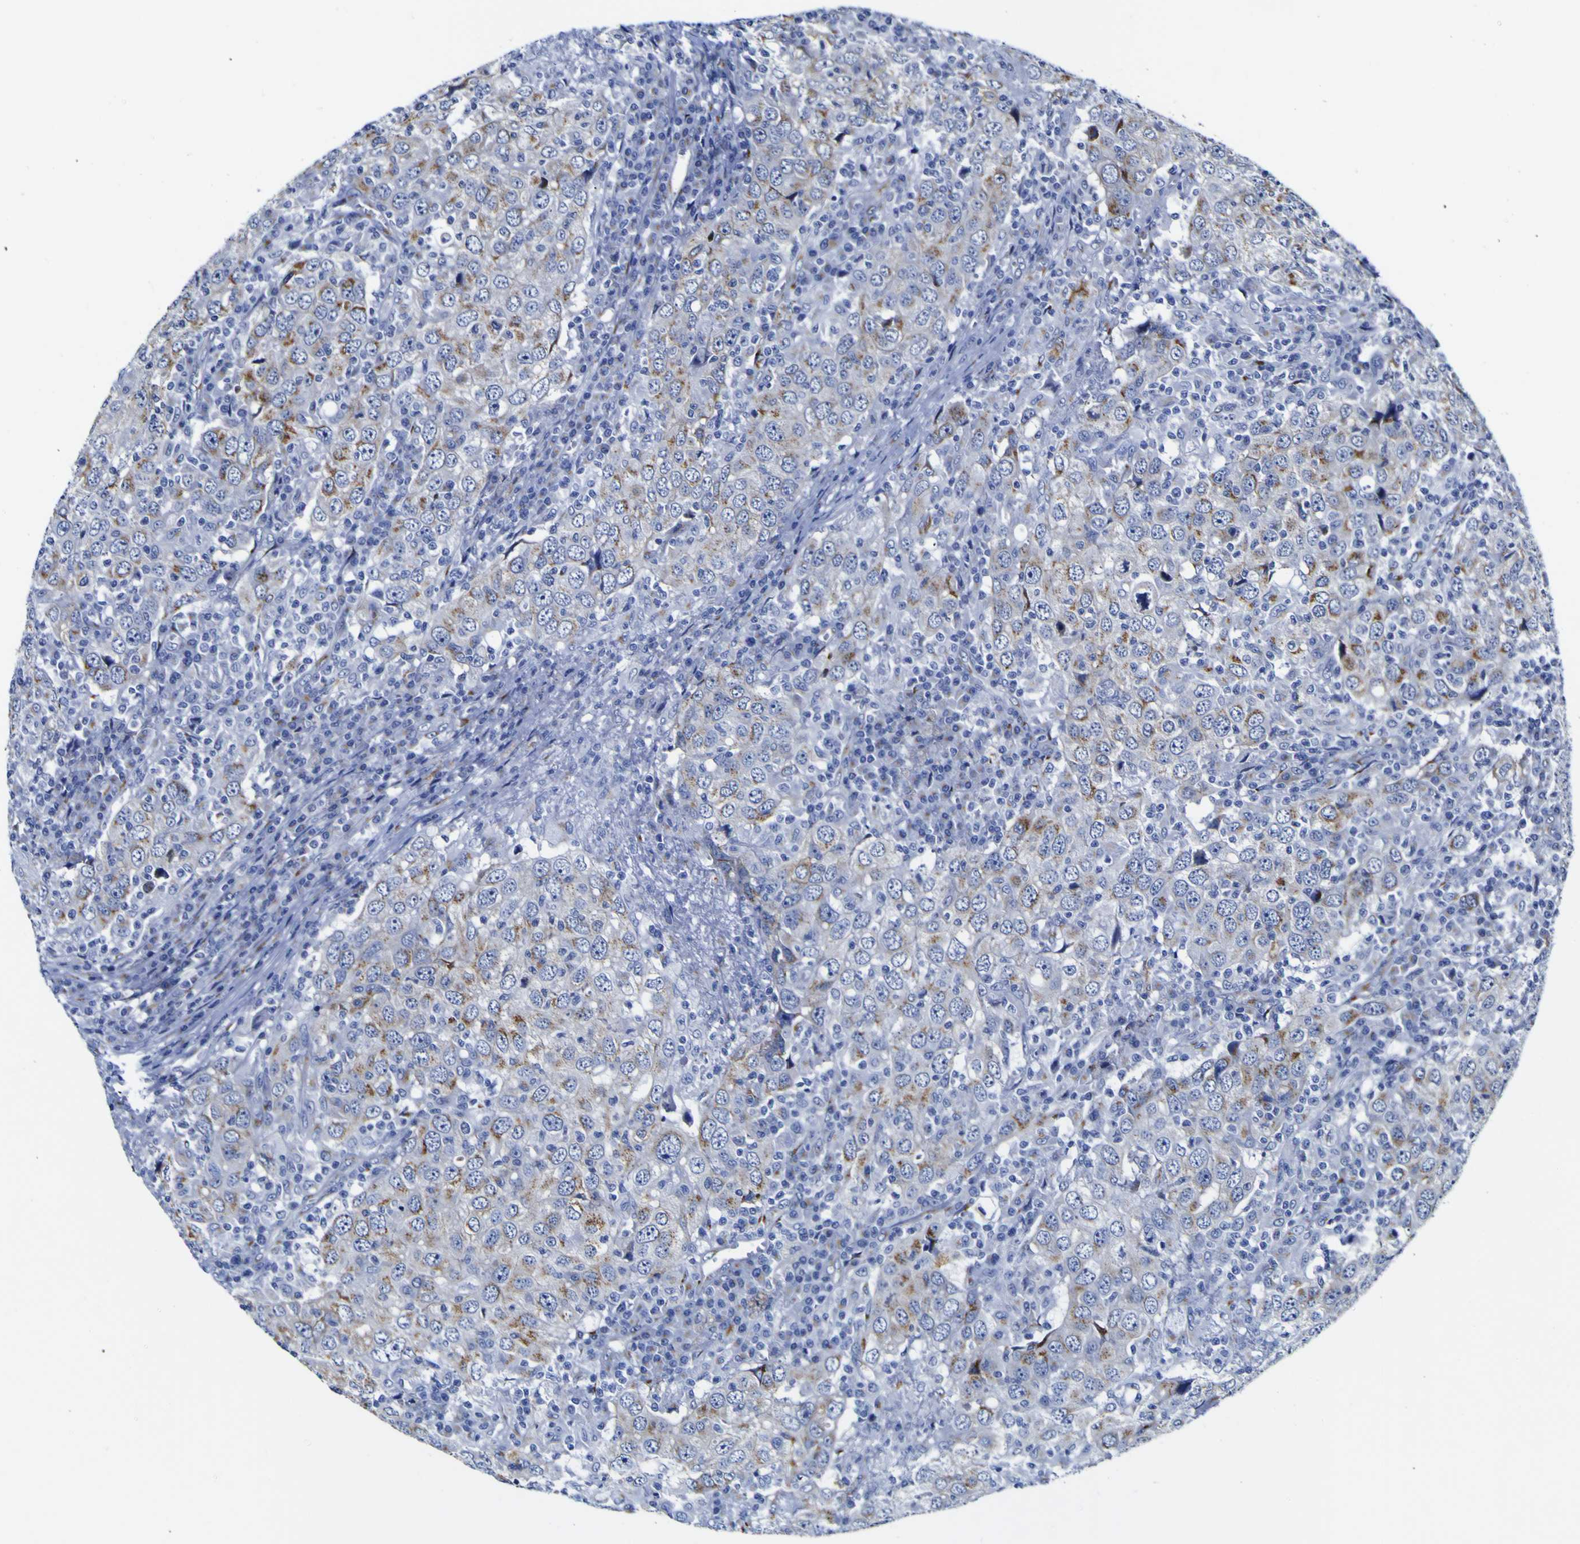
{"staining": {"intensity": "weak", "quantity": "25%-75%", "location": "cytoplasmic/membranous"}, "tissue": "head and neck cancer", "cell_type": "Tumor cells", "image_type": "cancer", "snomed": [{"axis": "morphology", "description": "Adenocarcinoma, NOS"}, {"axis": "topography", "description": "Salivary gland"}, {"axis": "topography", "description": "Head-Neck"}], "caption": "Human head and neck cancer (adenocarcinoma) stained for a protein (brown) reveals weak cytoplasmic/membranous positive expression in approximately 25%-75% of tumor cells.", "gene": "GOLM1", "patient": {"sex": "female", "age": 65}}